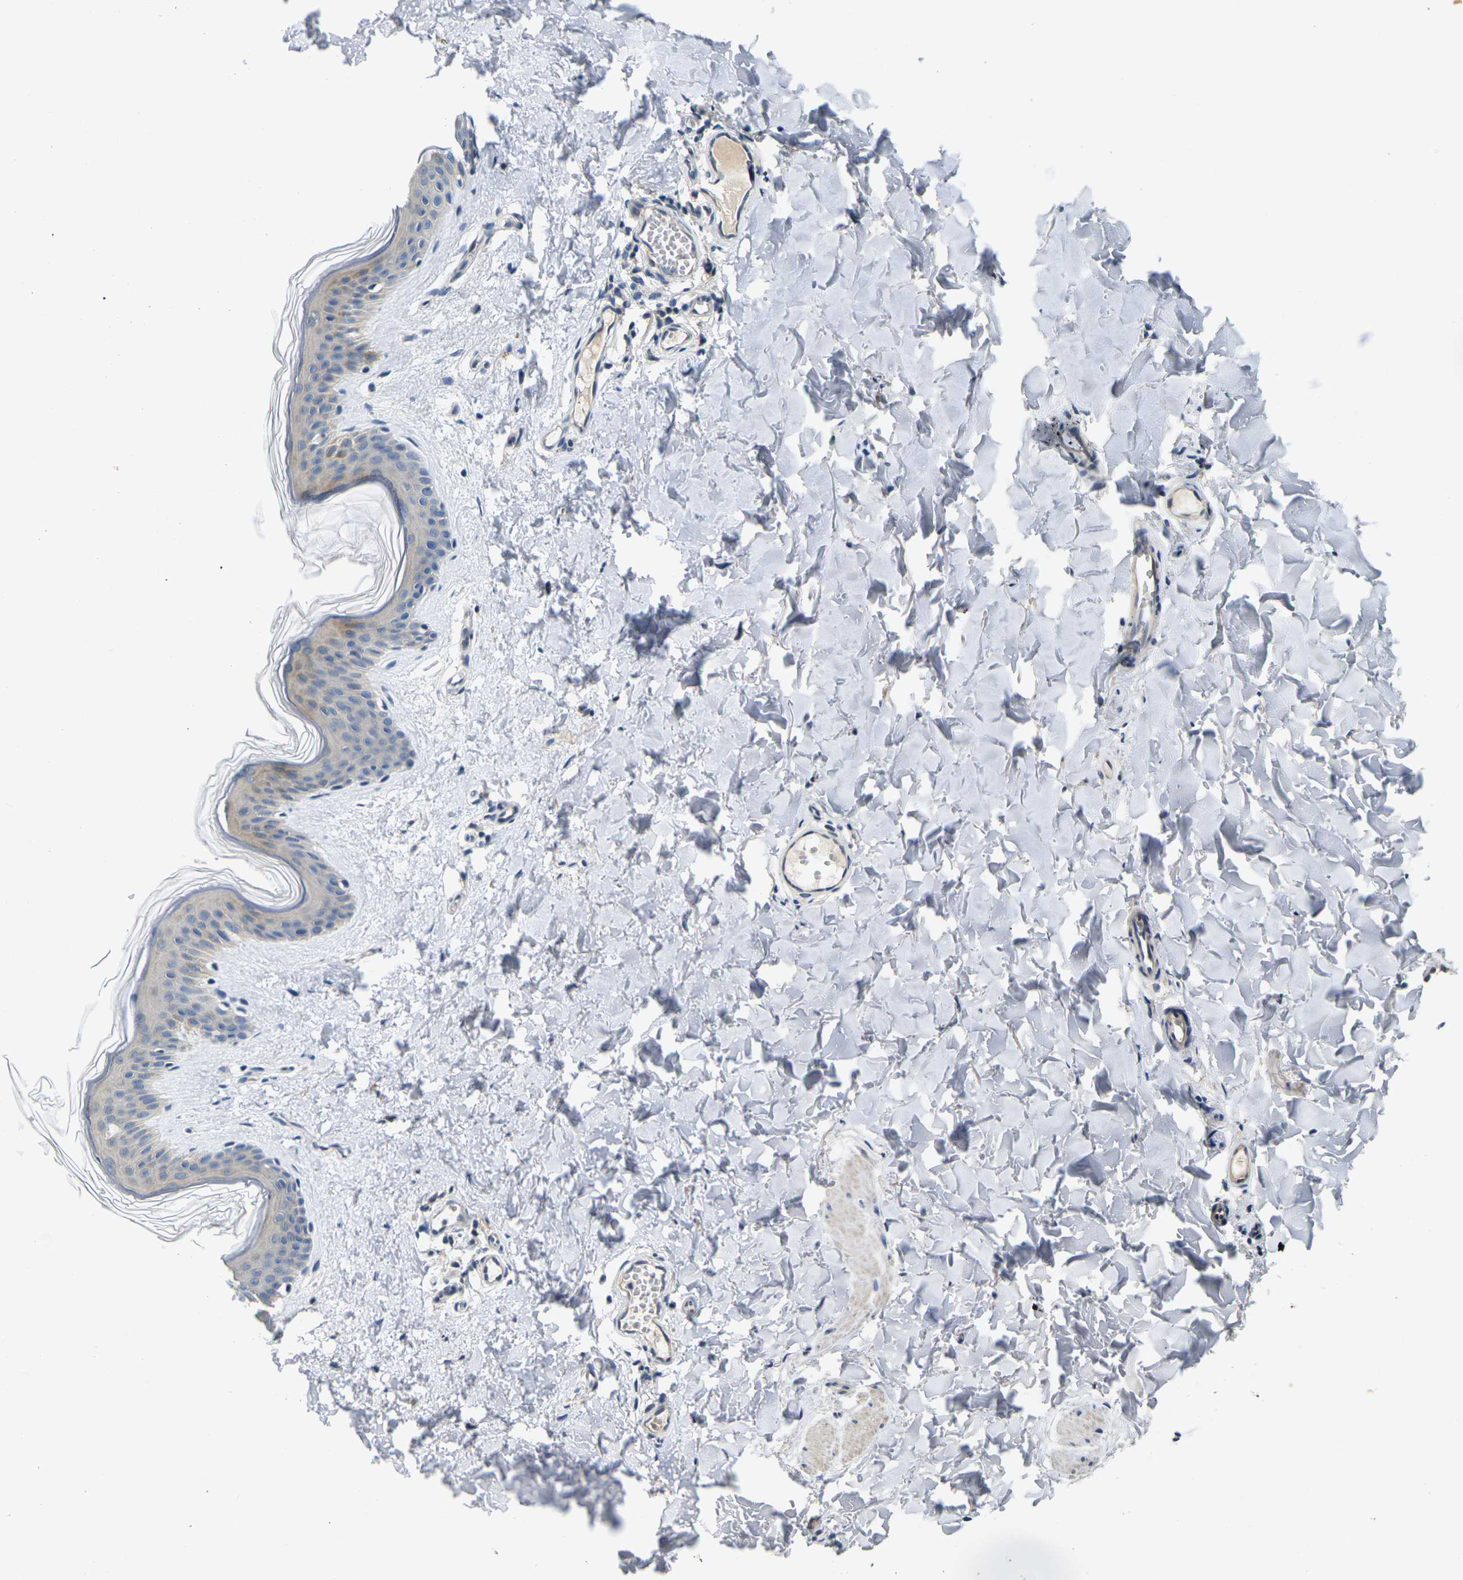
{"staining": {"intensity": "negative", "quantity": "none", "location": "none"}, "tissue": "skin", "cell_type": "Fibroblasts", "image_type": "normal", "snomed": [{"axis": "morphology", "description": "Normal tissue, NOS"}, {"axis": "topography", "description": "Skin"}], "caption": "Immunohistochemistry of benign human skin reveals no staining in fibroblasts.", "gene": "SHISAL2B", "patient": {"sex": "female", "age": 41}}